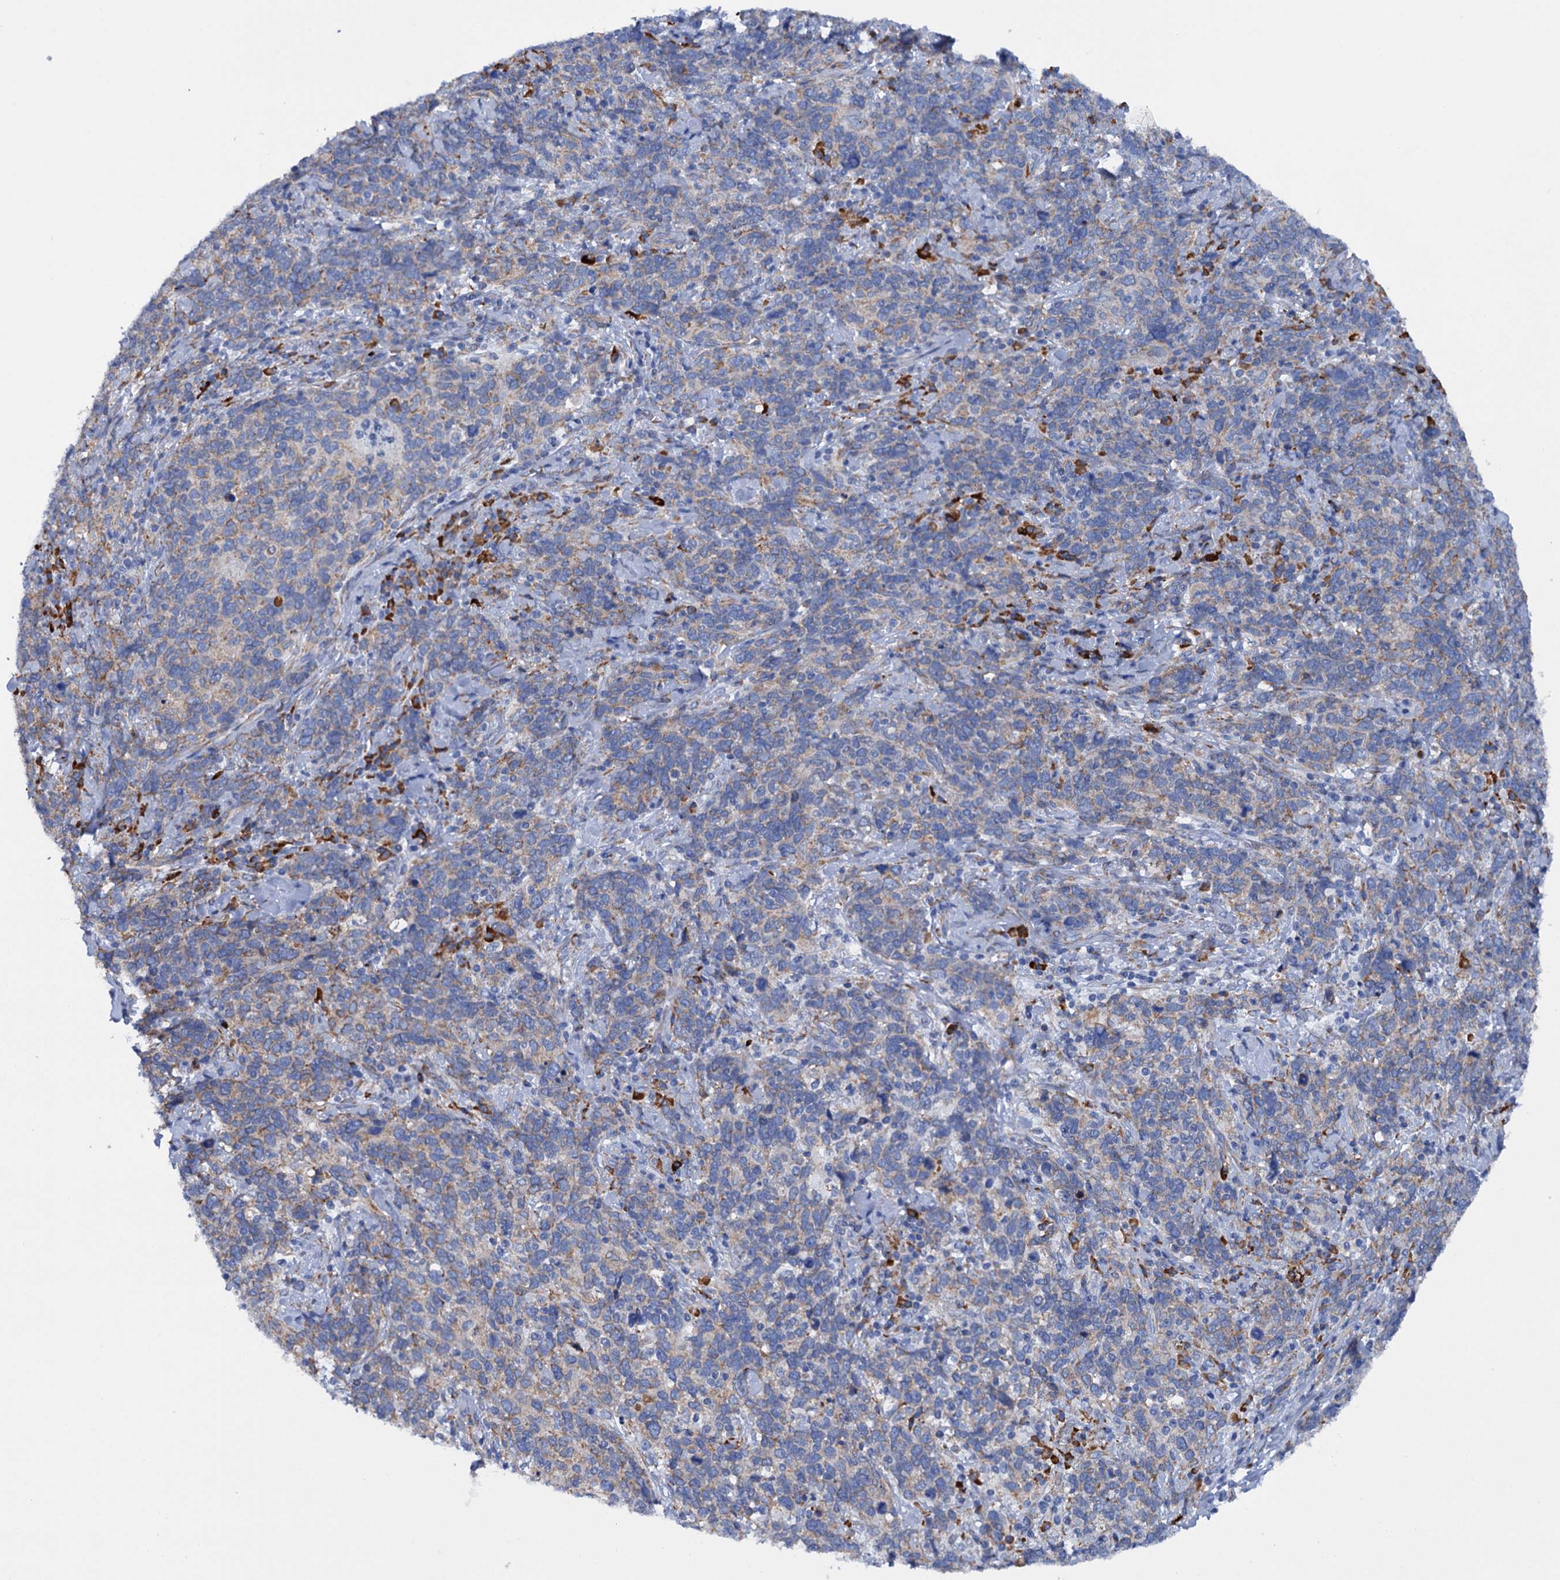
{"staining": {"intensity": "weak", "quantity": "25%-75%", "location": "cytoplasmic/membranous"}, "tissue": "cervical cancer", "cell_type": "Tumor cells", "image_type": "cancer", "snomed": [{"axis": "morphology", "description": "Squamous cell carcinoma, NOS"}, {"axis": "topography", "description": "Cervix"}], "caption": "A histopathology image showing weak cytoplasmic/membranous positivity in about 25%-75% of tumor cells in cervical cancer, as visualized by brown immunohistochemical staining.", "gene": "SHE", "patient": {"sex": "female", "age": 41}}